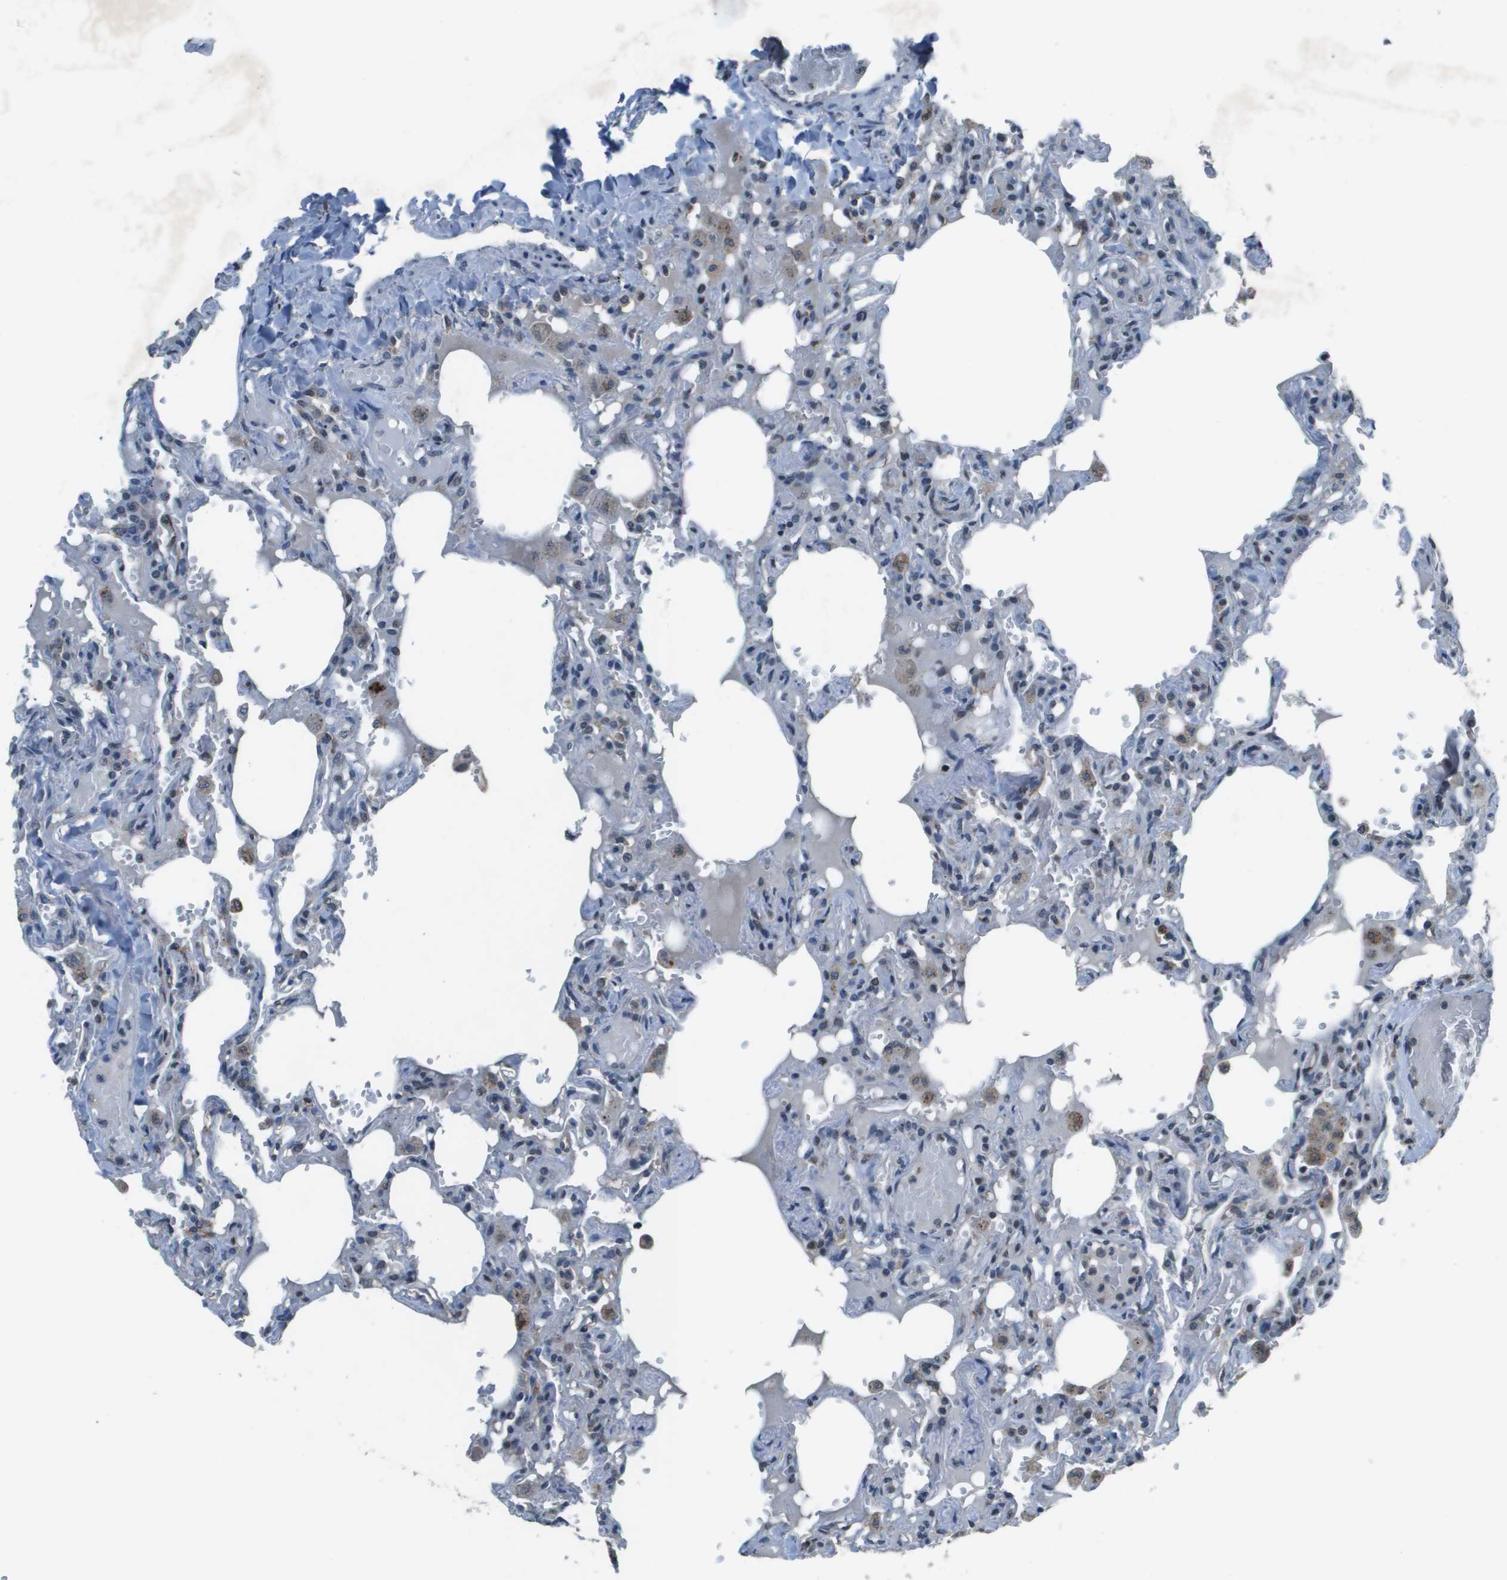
{"staining": {"intensity": "negative", "quantity": "none", "location": "none"}, "tissue": "lung", "cell_type": "Alveolar cells", "image_type": "normal", "snomed": [{"axis": "morphology", "description": "Normal tissue, NOS"}, {"axis": "topography", "description": "Lung"}], "caption": "Lung was stained to show a protein in brown. There is no significant expression in alveolar cells.", "gene": "GOSR2", "patient": {"sex": "male", "age": 21}}